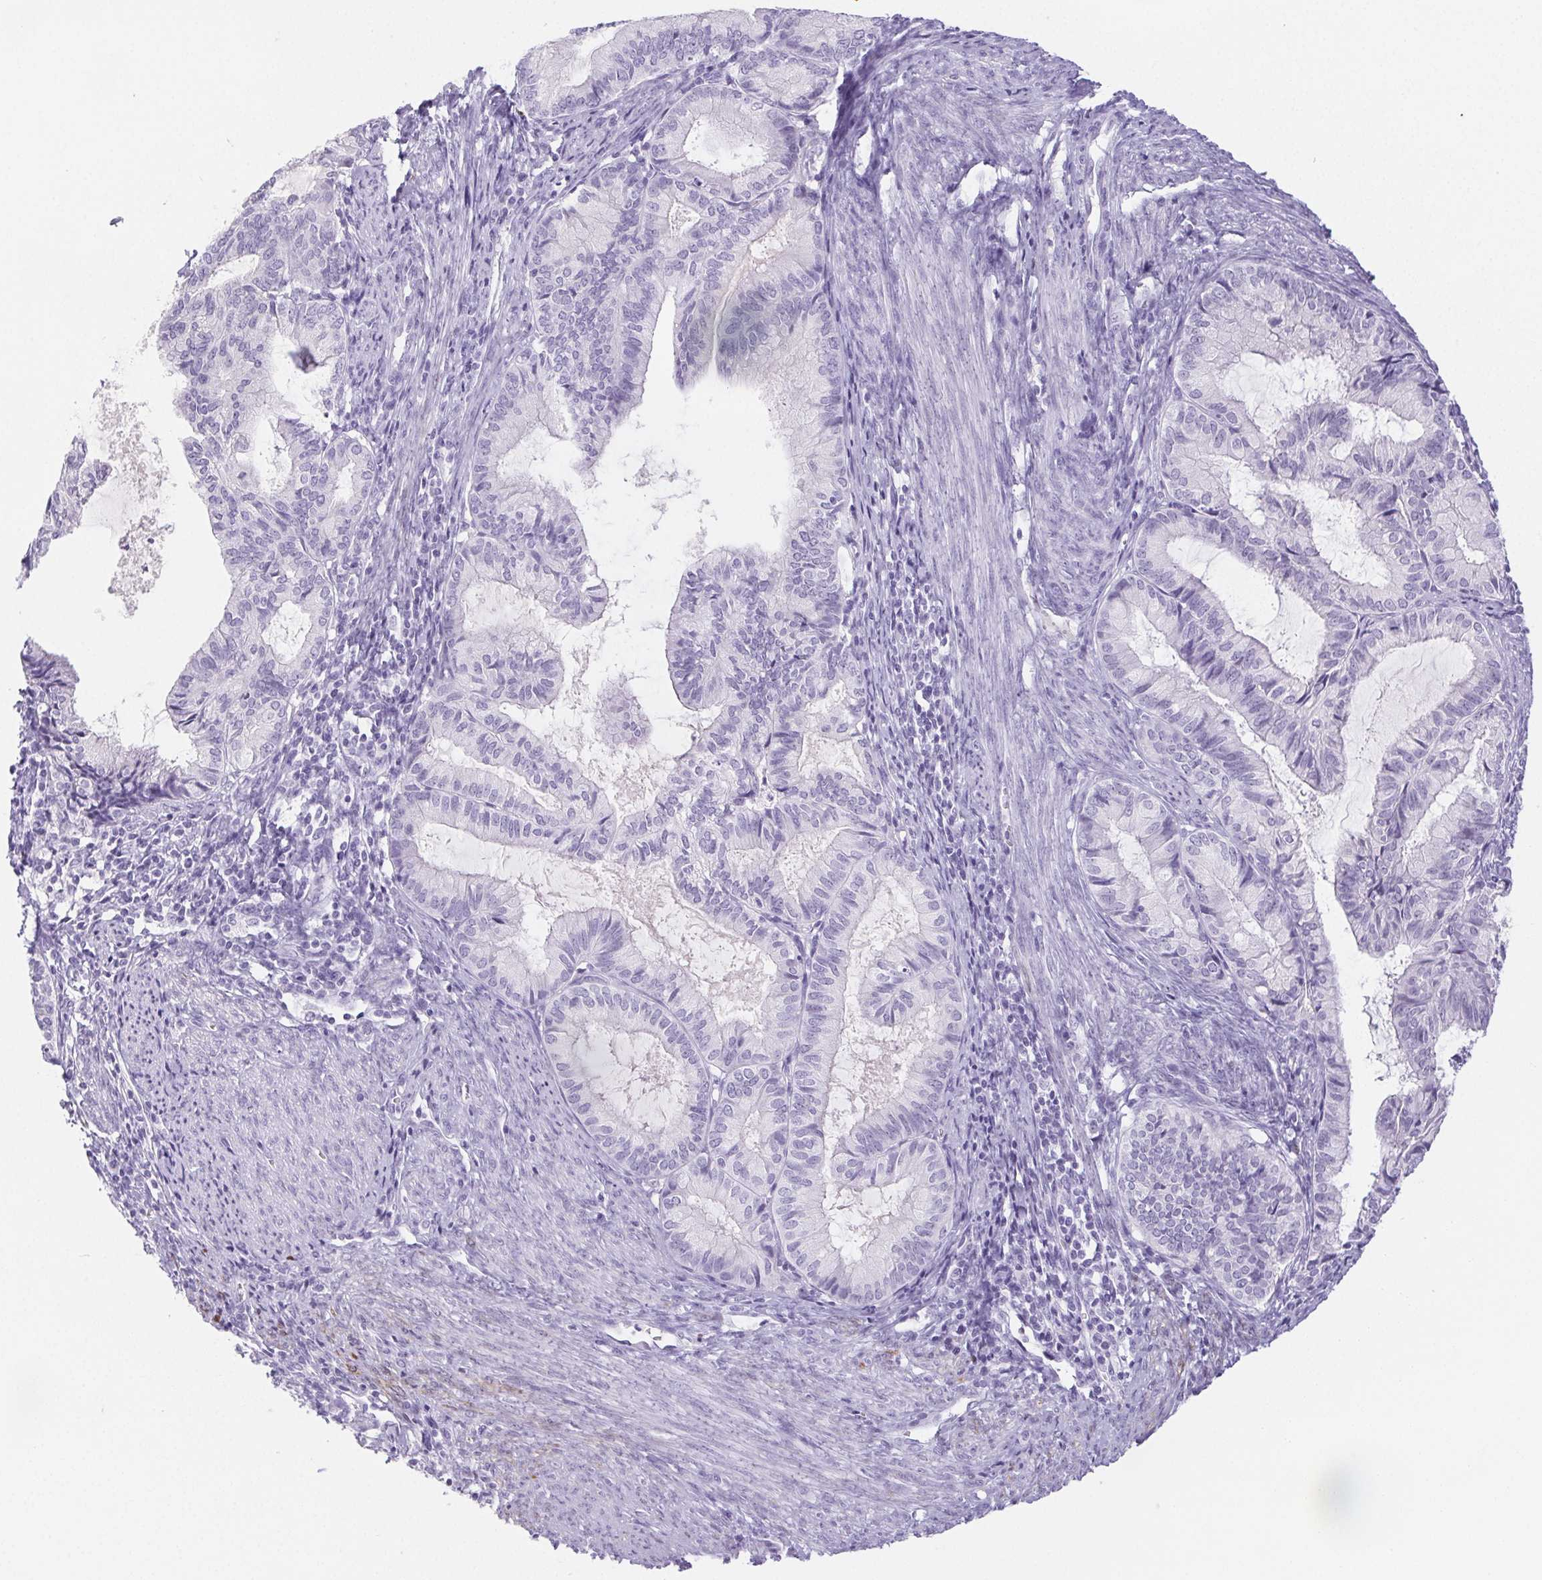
{"staining": {"intensity": "negative", "quantity": "none", "location": "none"}, "tissue": "endometrial cancer", "cell_type": "Tumor cells", "image_type": "cancer", "snomed": [{"axis": "morphology", "description": "Adenocarcinoma, NOS"}, {"axis": "topography", "description": "Endometrium"}], "caption": "A high-resolution micrograph shows immunohistochemistry (IHC) staining of adenocarcinoma (endometrial), which displays no significant positivity in tumor cells.", "gene": "ST8SIA3", "patient": {"sex": "female", "age": 86}}